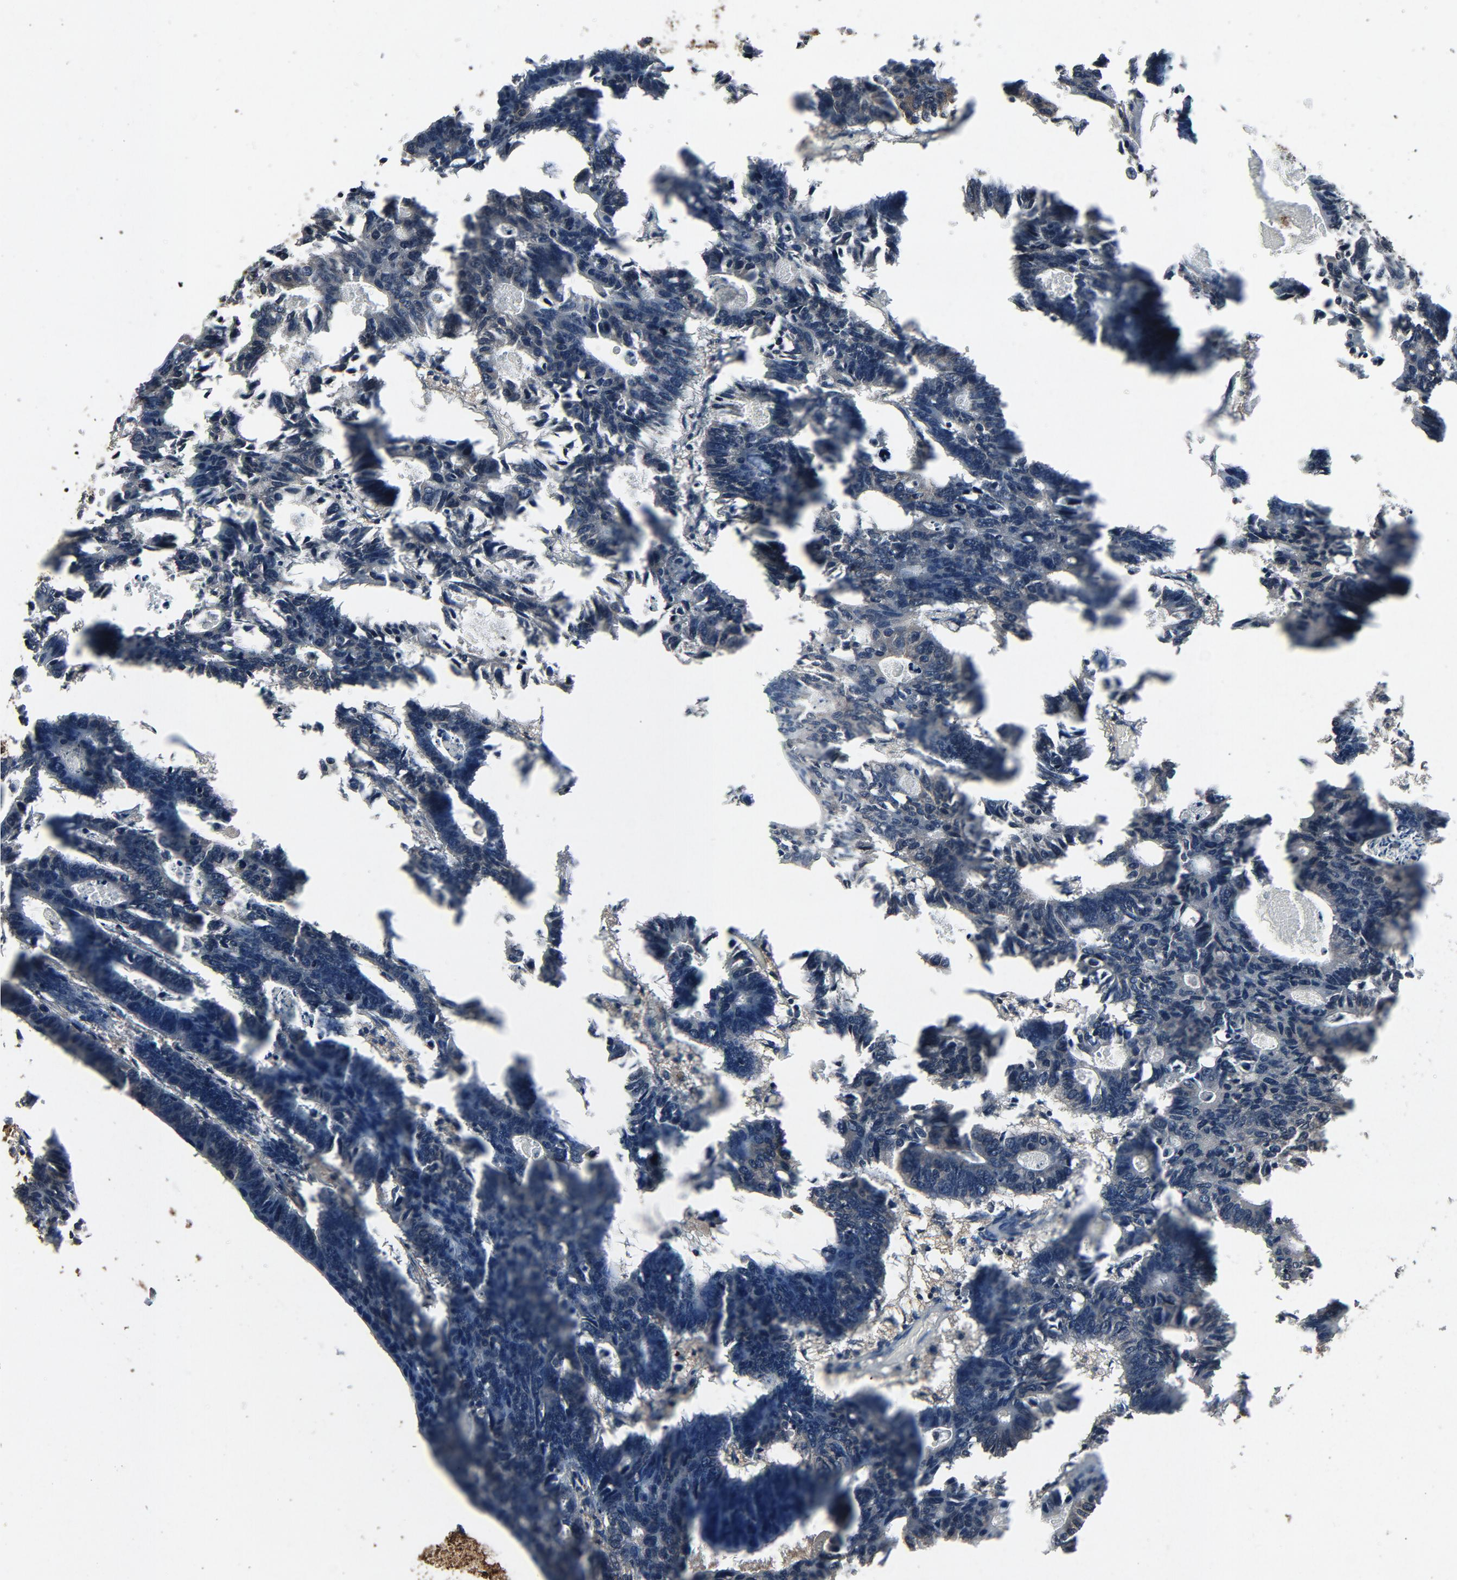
{"staining": {"intensity": "negative", "quantity": "none", "location": "none"}, "tissue": "colorectal cancer", "cell_type": "Tumor cells", "image_type": "cancer", "snomed": [{"axis": "morphology", "description": "Adenocarcinoma, NOS"}, {"axis": "topography", "description": "Colon"}], "caption": "Colorectal adenocarcinoma was stained to show a protein in brown. There is no significant positivity in tumor cells. (Brightfield microscopy of DAB immunohistochemistry (IHC) at high magnification).", "gene": "UBE2D1", "patient": {"sex": "female", "age": 55}}